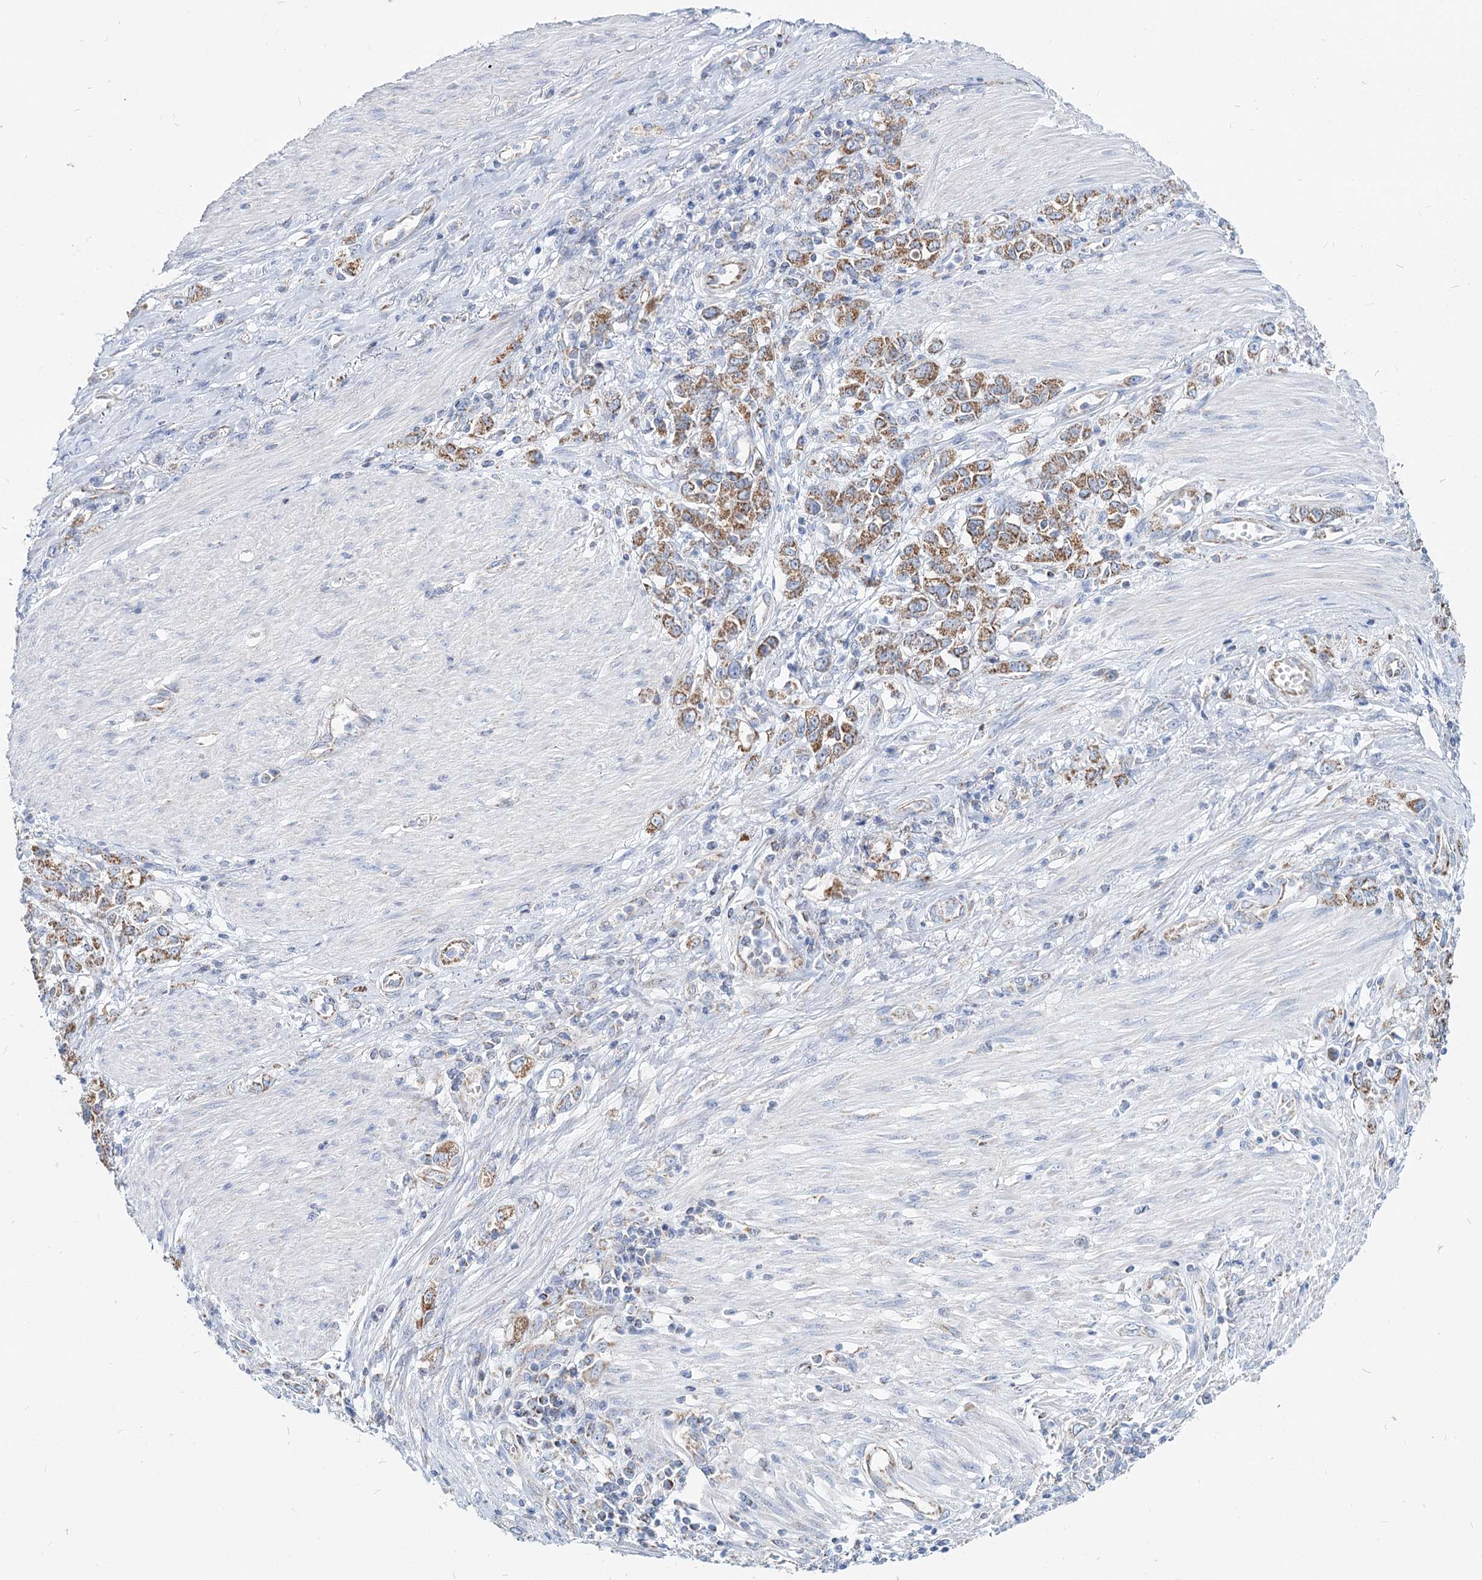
{"staining": {"intensity": "moderate", "quantity": "25%-75%", "location": "cytoplasmic/membranous"}, "tissue": "stomach cancer", "cell_type": "Tumor cells", "image_type": "cancer", "snomed": [{"axis": "morphology", "description": "Adenocarcinoma, NOS"}, {"axis": "topography", "description": "Stomach"}], "caption": "Brown immunohistochemical staining in adenocarcinoma (stomach) exhibits moderate cytoplasmic/membranous positivity in about 25%-75% of tumor cells. Nuclei are stained in blue.", "gene": "MCCC2", "patient": {"sex": "female", "age": 76}}